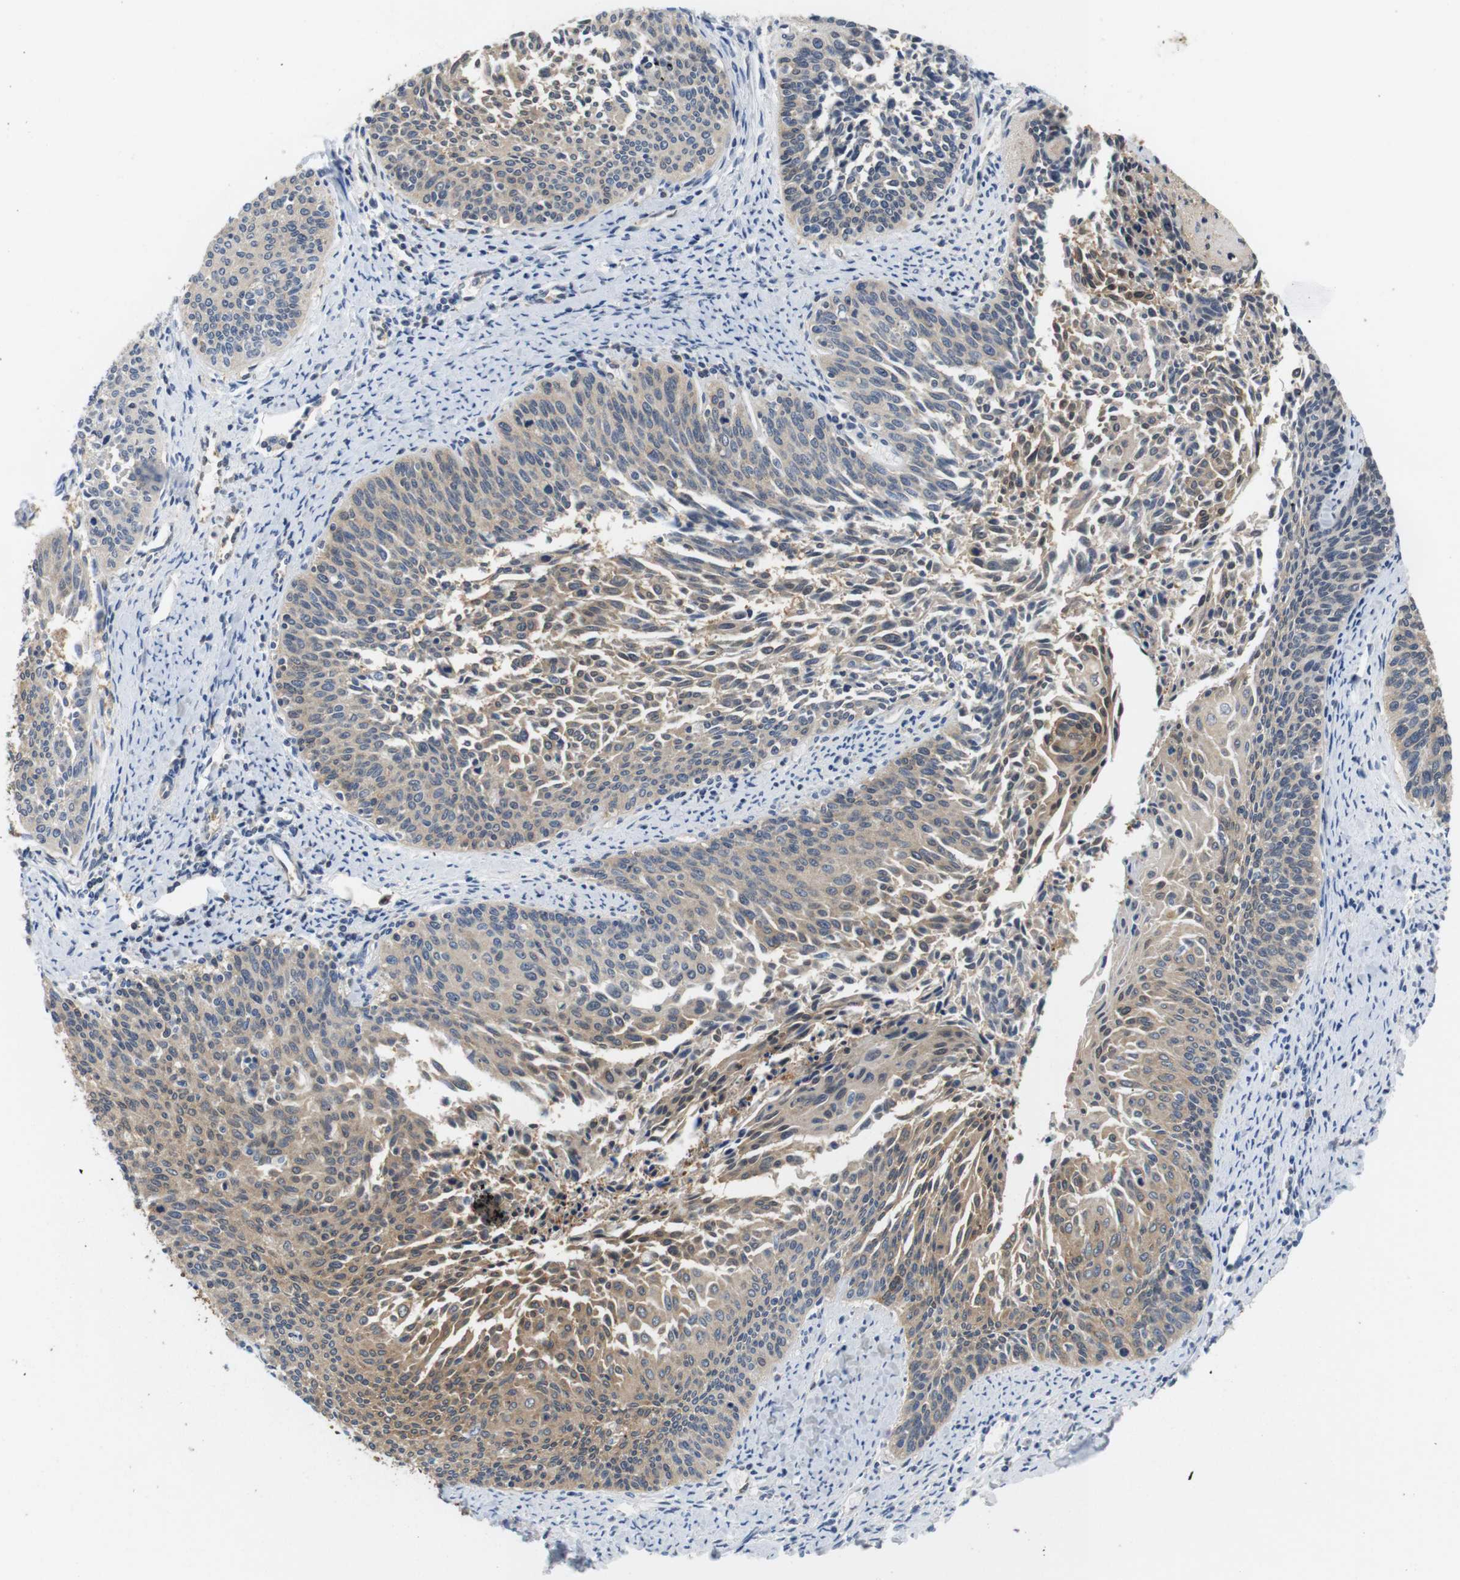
{"staining": {"intensity": "weak", "quantity": ">75%", "location": "cytoplasmic/membranous"}, "tissue": "cervical cancer", "cell_type": "Tumor cells", "image_type": "cancer", "snomed": [{"axis": "morphology", "description": "Squamous cell carcinoma, NOS"}, {"axis": "topography", "description": "Cervix"}], "caption": "Protein expression analysis of human cervical squamous cell carcinoma reveals weak cytoplasmic/membranous positivity in approximately >75% of tumor cells.", "gene": "LDHA", "patient": {"sex": "female", "age": 55}}